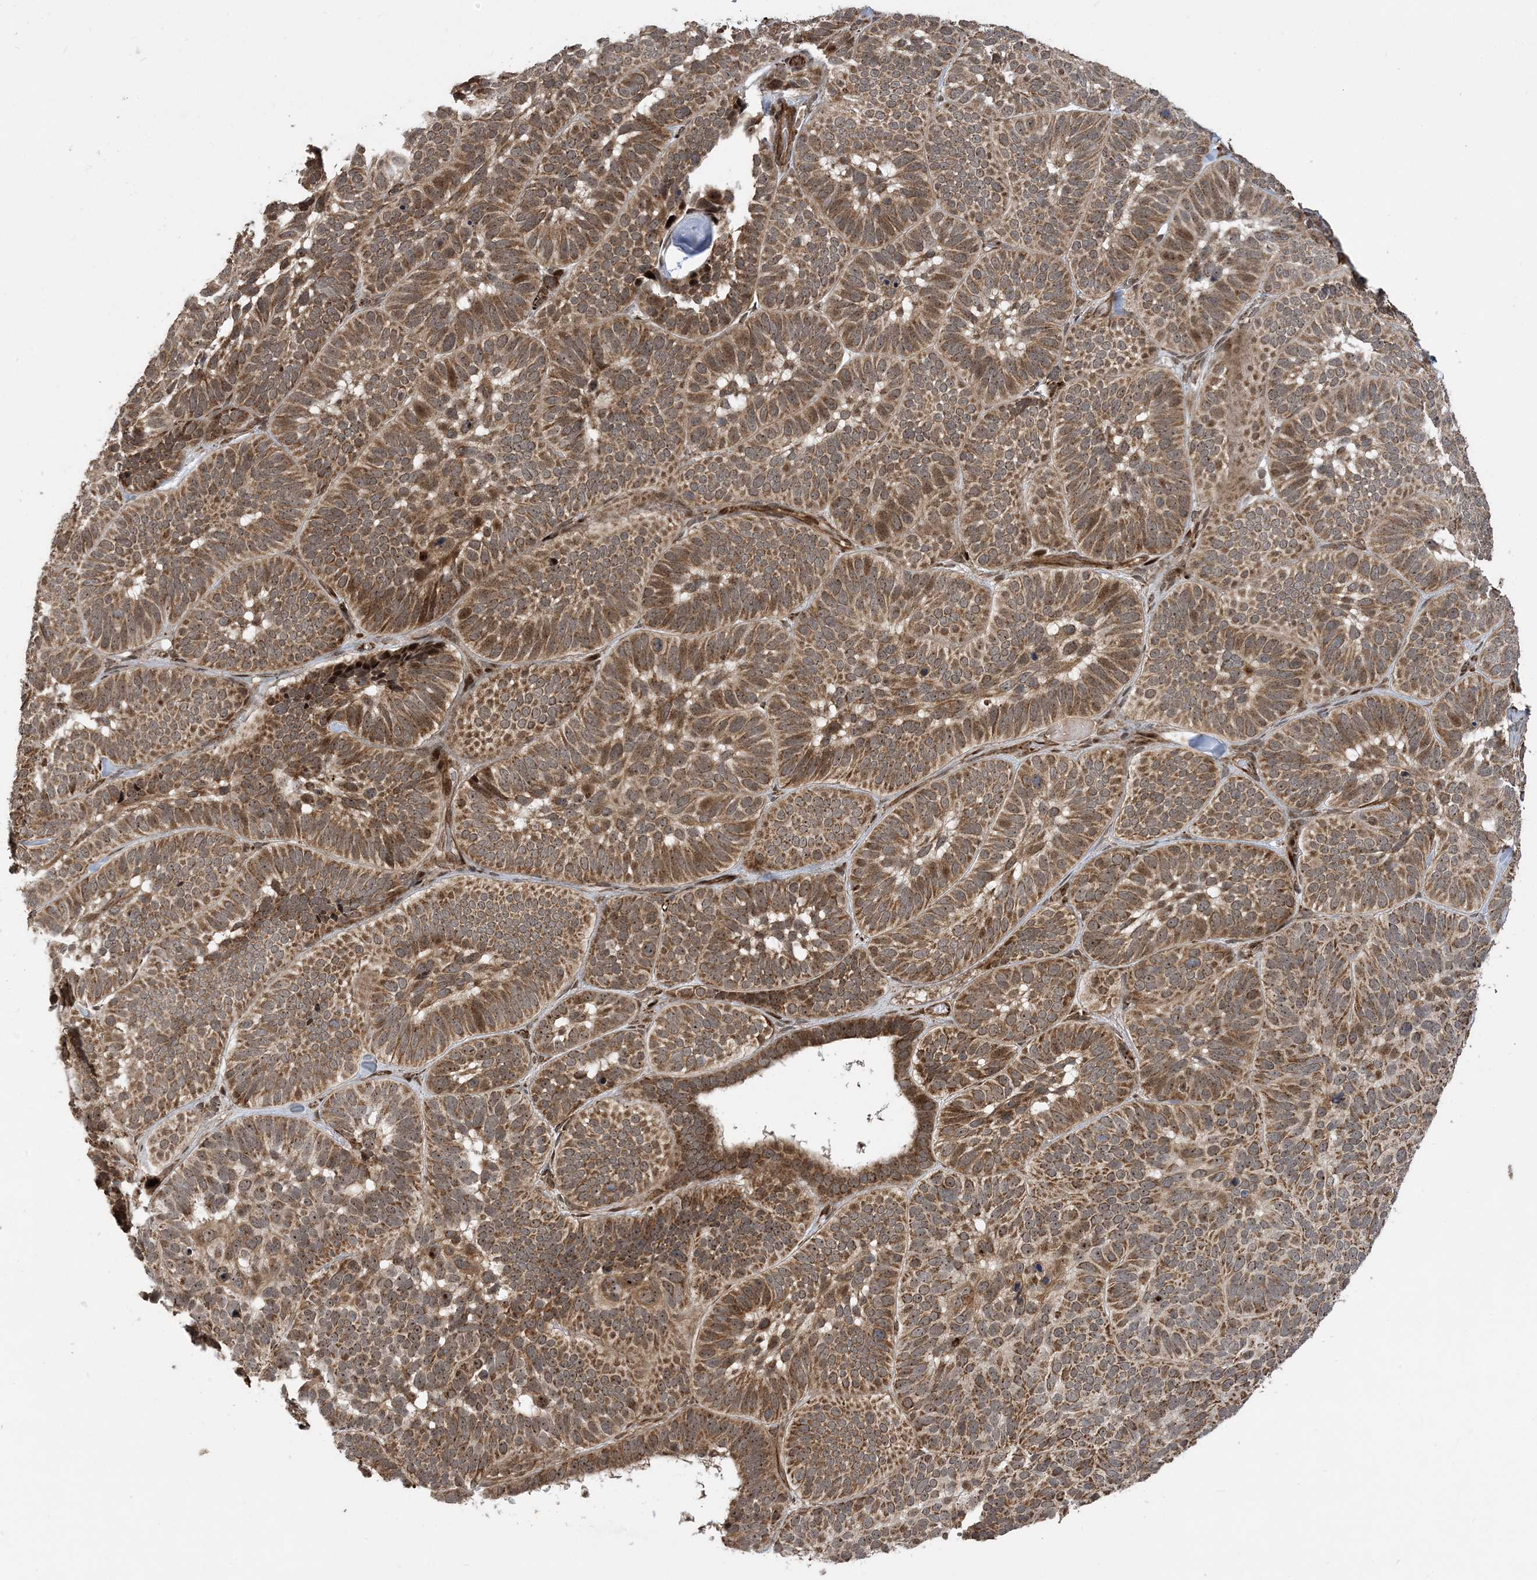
{"staining": {"intensity": "moderate", "quantity": ">75%", "location": "cytoplasmic/membranous"}, "tissue": "skin cancer", "cell_type": "Tumor cells", "image_type": "cancer", "snomed": [{"axis": "morphology", "description": "Basal cell carcinoma"}, {"axis": "topography", "description": "Skin"}], "caption": "Protein staining of basal cell carcinoma (skin) tissue displays moderate cytoplasmic/membranous staining in about >75% of tumor cells.", "gene": "FAM9B", "patient": {"sex": "male", "age": 62}}